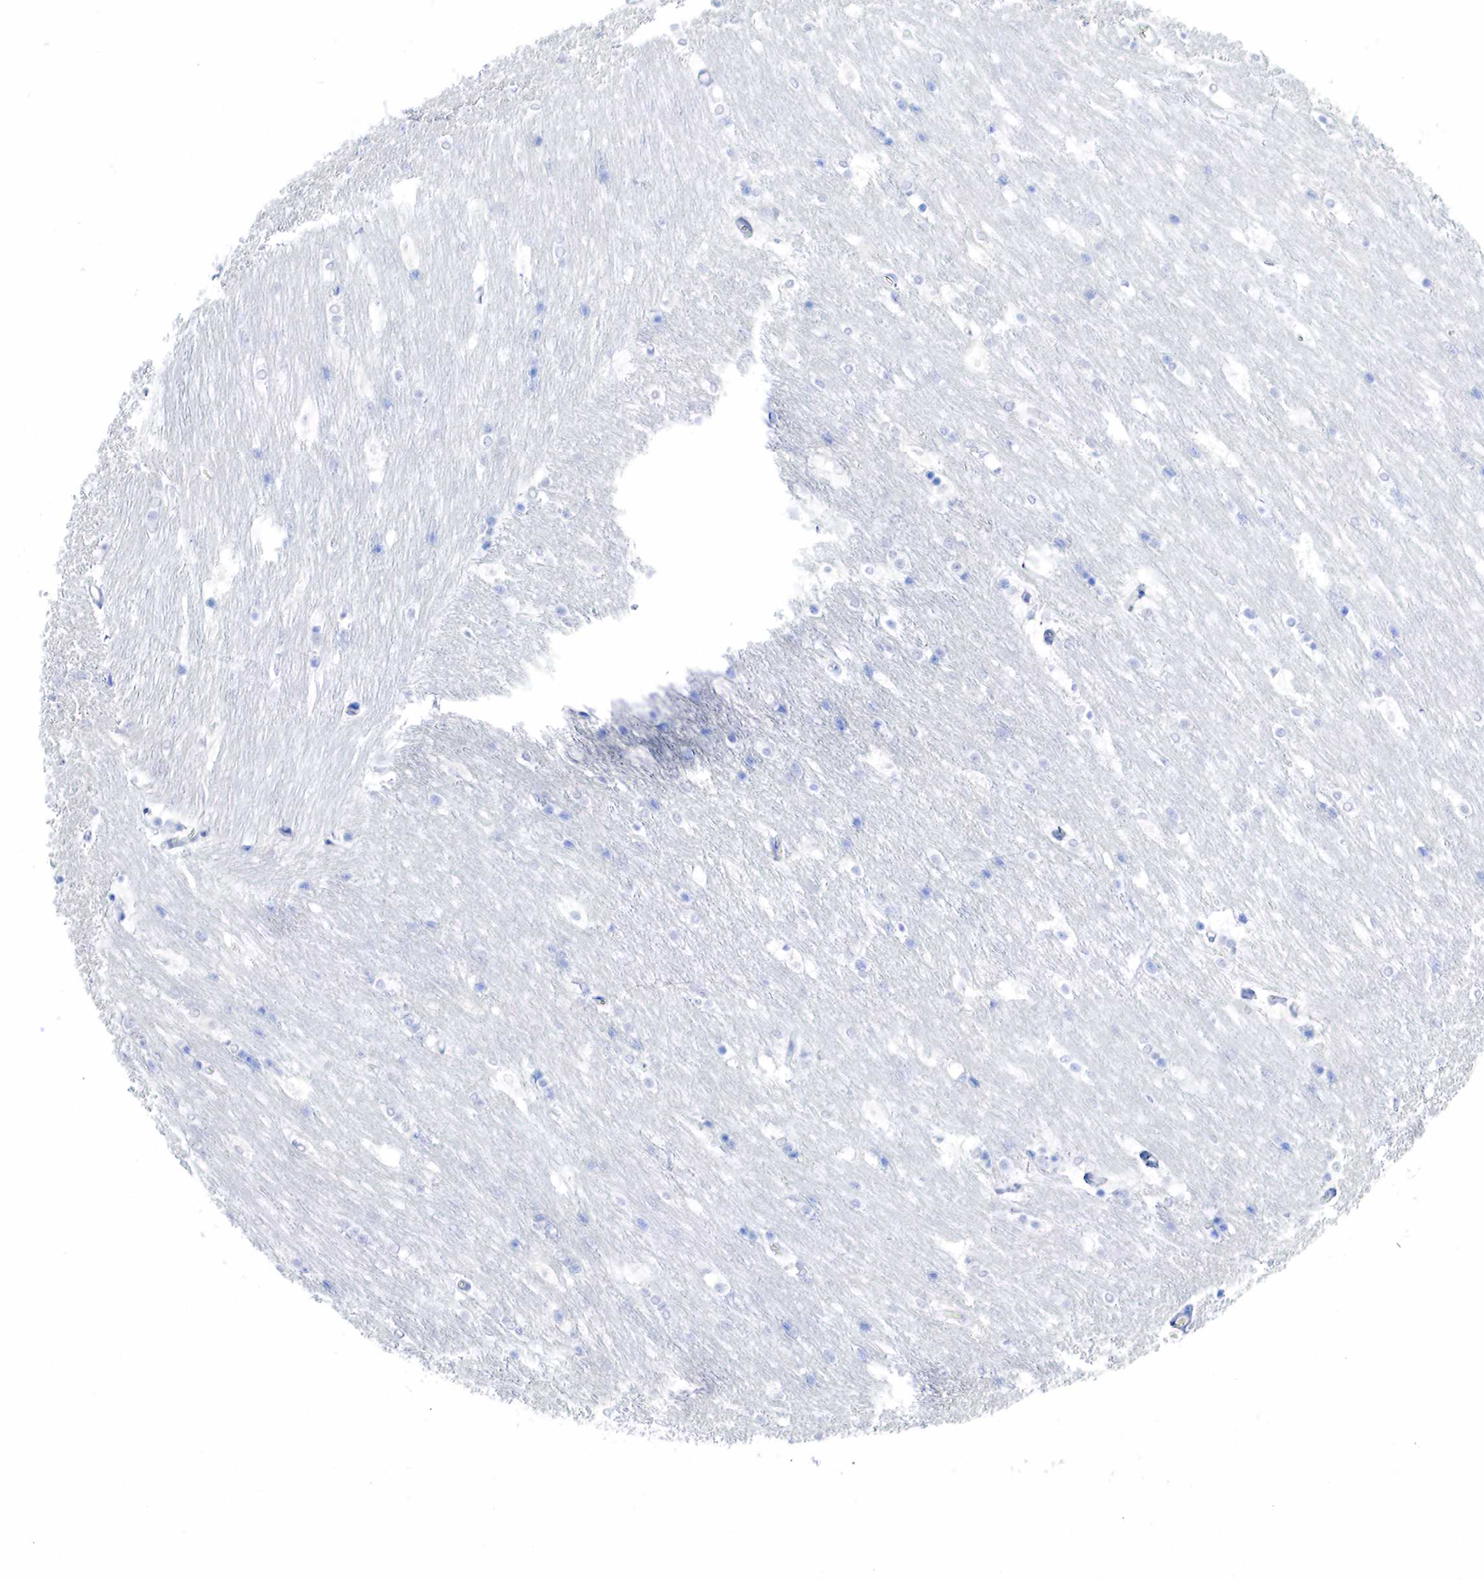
{"staining": {"intensity": "negative", "quantity": "none", "location": "none"}, "tissue": "caudate", "cell_type": "Glial cells", "image_type": "normal", "snomed": [{"axis": "morphology", "description": "Normal tissue, NOS"}, {"axis": "topography", "description": "Lateral ventricle wall"}], "caption": "This is a image of immunohistochemistry (IHC) staining of unremarkable caudate, which shows no expression in glial cells.", "gene": "KRT18", "patient": {"sex": "female", "age": 19}}